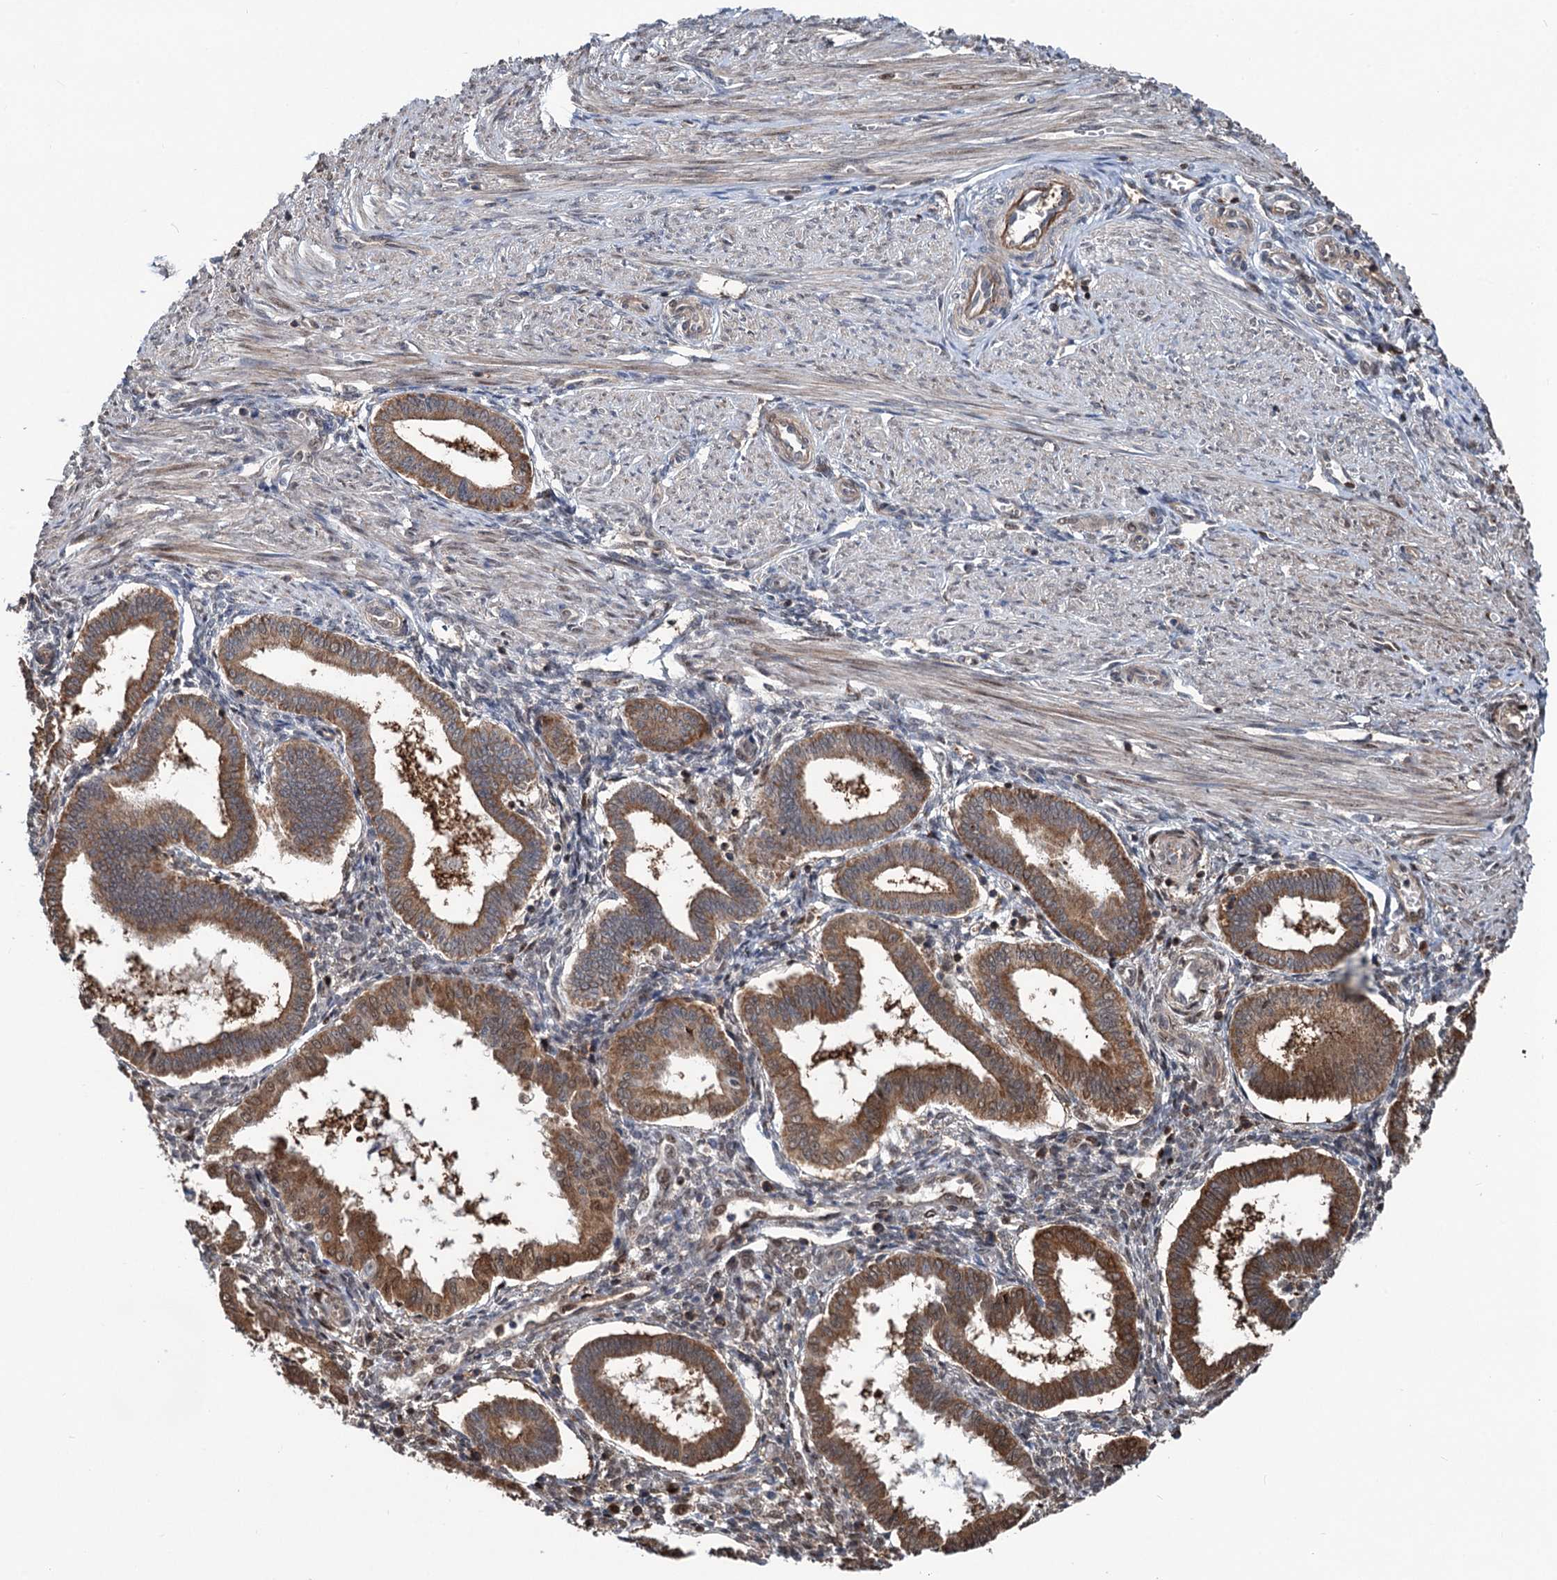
{"staining": {"intensity": "negative", "quantity": "none", "location": "none"}, "tissue": "endometrium", "cell_type": "Cells in endometrial stroma", "image_type": "normal", "snomed": [{"axis": "morphology", "description": "Normal tissue, NOS"}, {"axis": "topography", "description": "Endometrium"}], "caption": "An immunohistochemistry image of normal endometrium is shown. There is no staining in cells in endometrial stroma of endometrium. (Stains: DAB immunohistochemistry with hematoxylin counter stain, Microscopy: brightfield microscopy at high magnification).", "gene": "GPBP1", "patient": {"sex": "female", "age": 25}}